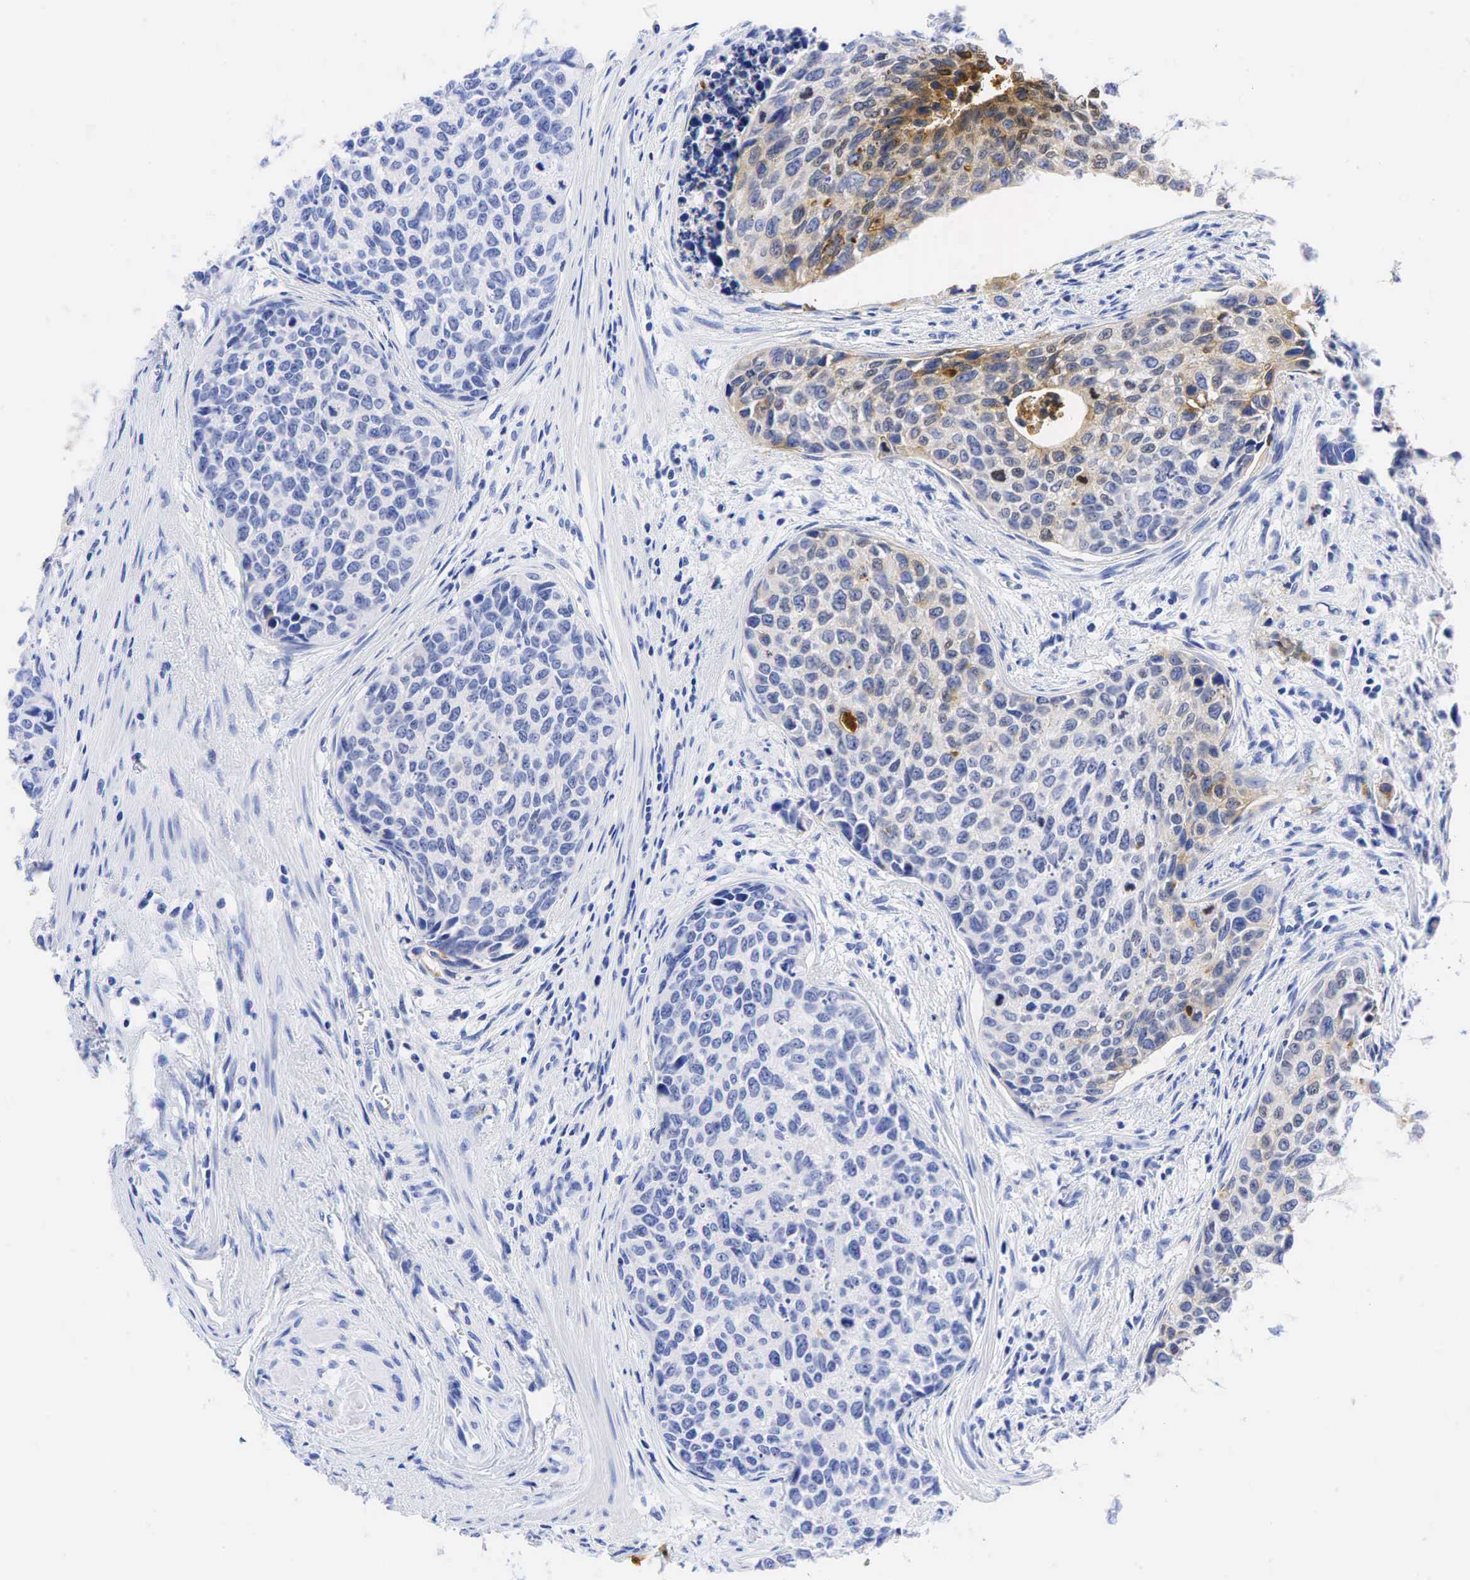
{"staining": {"intensity": "moderate", "quantity": "<25%", "location": "cytoplasmic/membranous"}, "tissue": "urothelial cancer", "cell_type": "Tumor cells", "image_type": "cancer", "snomed": [{"axis": "morphology", "description": "Urothelial carcinoma, High grade"}, {"axis": "topography", "description": "Urinary bladder"}], "caption": "Immunohistochemical staining of urothelial cancer demonstrates moderate cytoplasmic/membranous protein expression in about <25% of tumor cells.", "gene": "CEACAM5", "patient": {"sex": "male", "age": 81}}